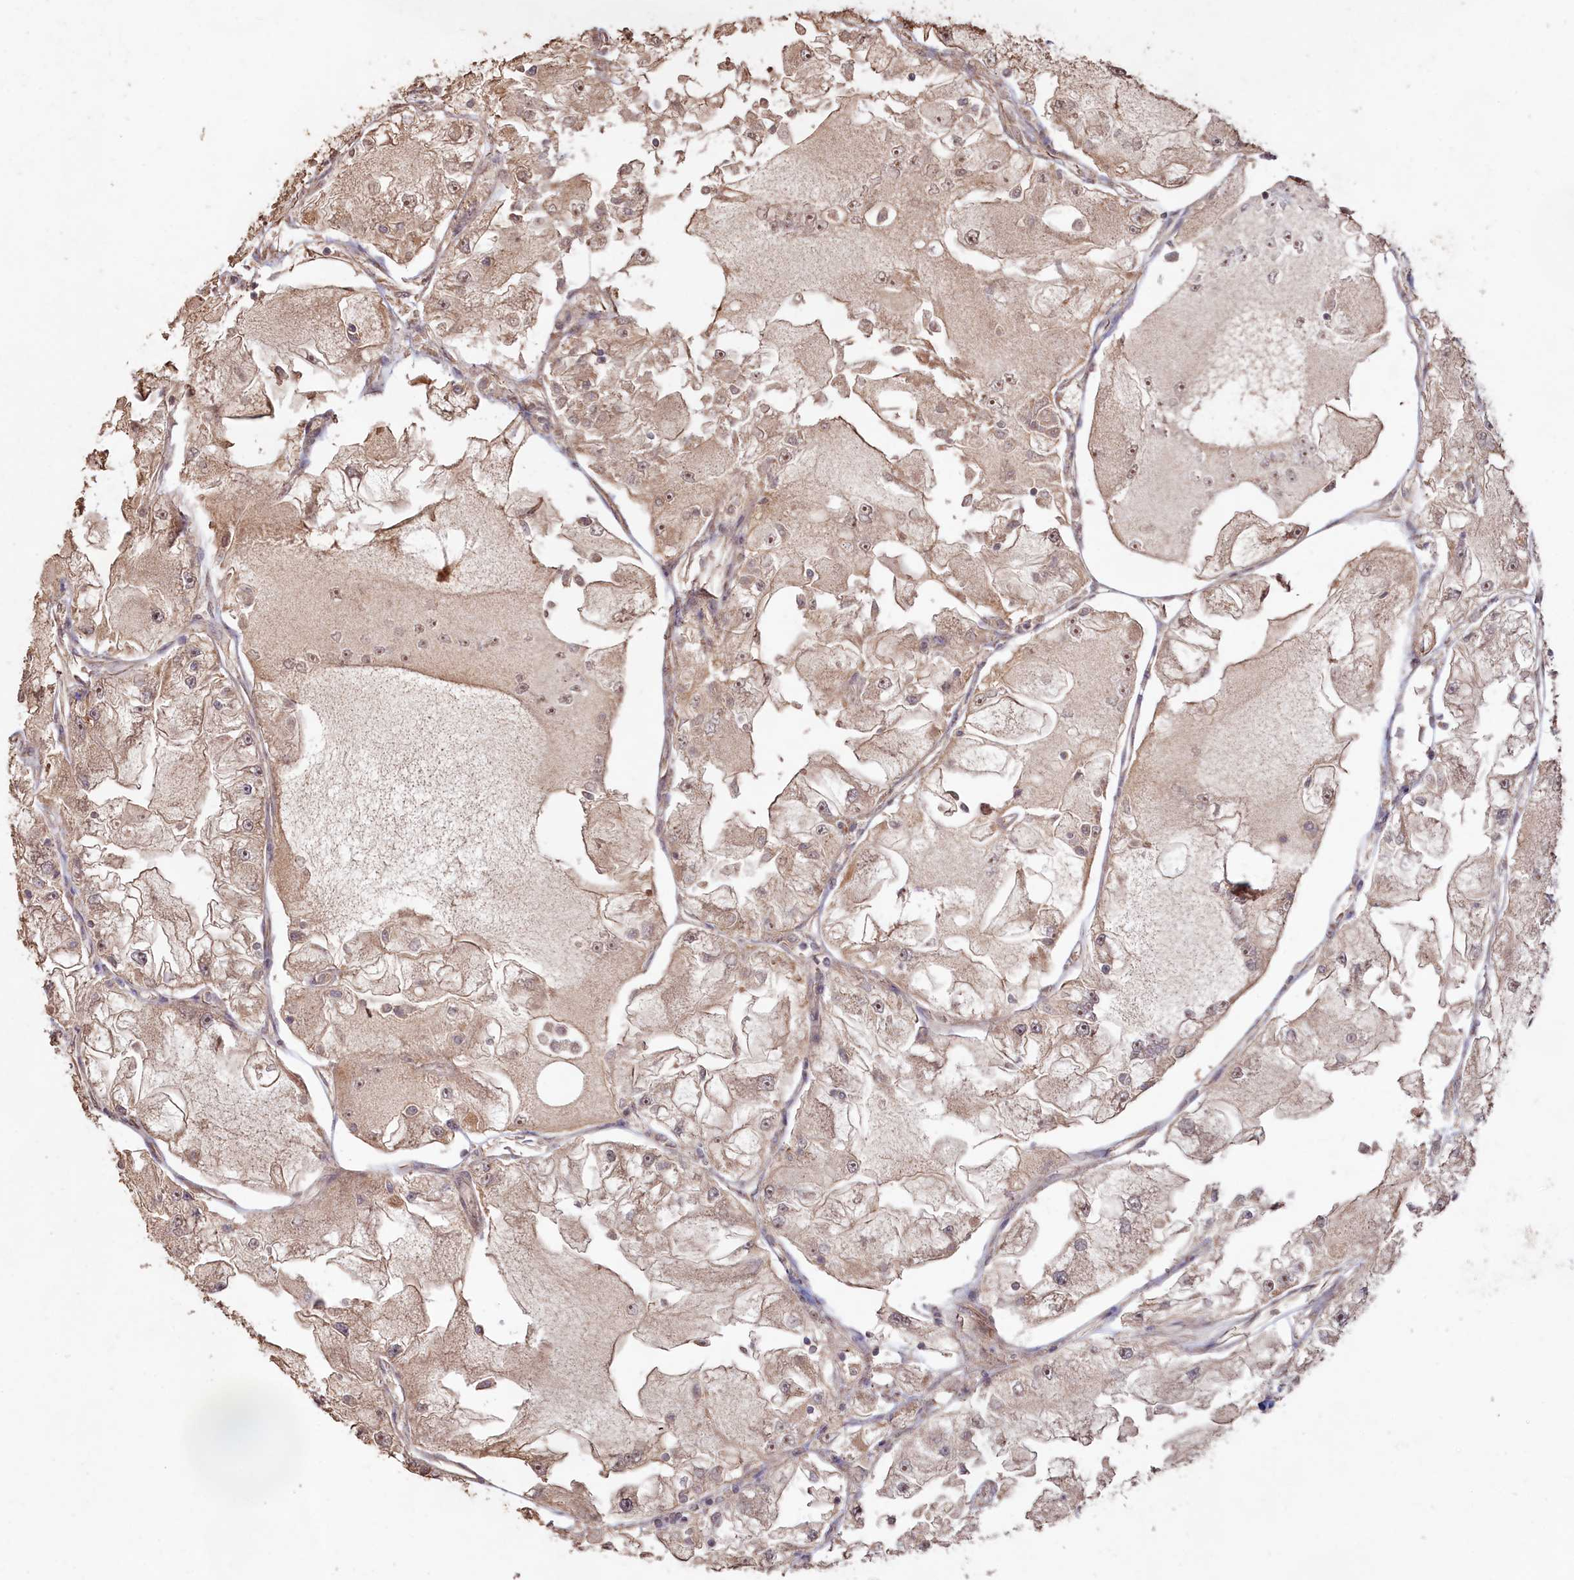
{"staining": {"intensity": "weak", "quantity": "25%-75%", "location": "cytoplasmic/membranous"}, "tissue": "renal cancer", "cell_type": "Tumor cells", "image_type": "cancer", "snomed": [{"axis": "morphology", "description": "Adenocarcinoma, NOS"}, {"axis": "topography", "description": "Kidney"}], "caption": "The micrograph exhibits staining of renal cancer, revealing weak cytoplasmic/membranous protein staining (brown color) within tumor cells.", "gene": "LAYN", "patient": {"sex": "female", "age": 72}}